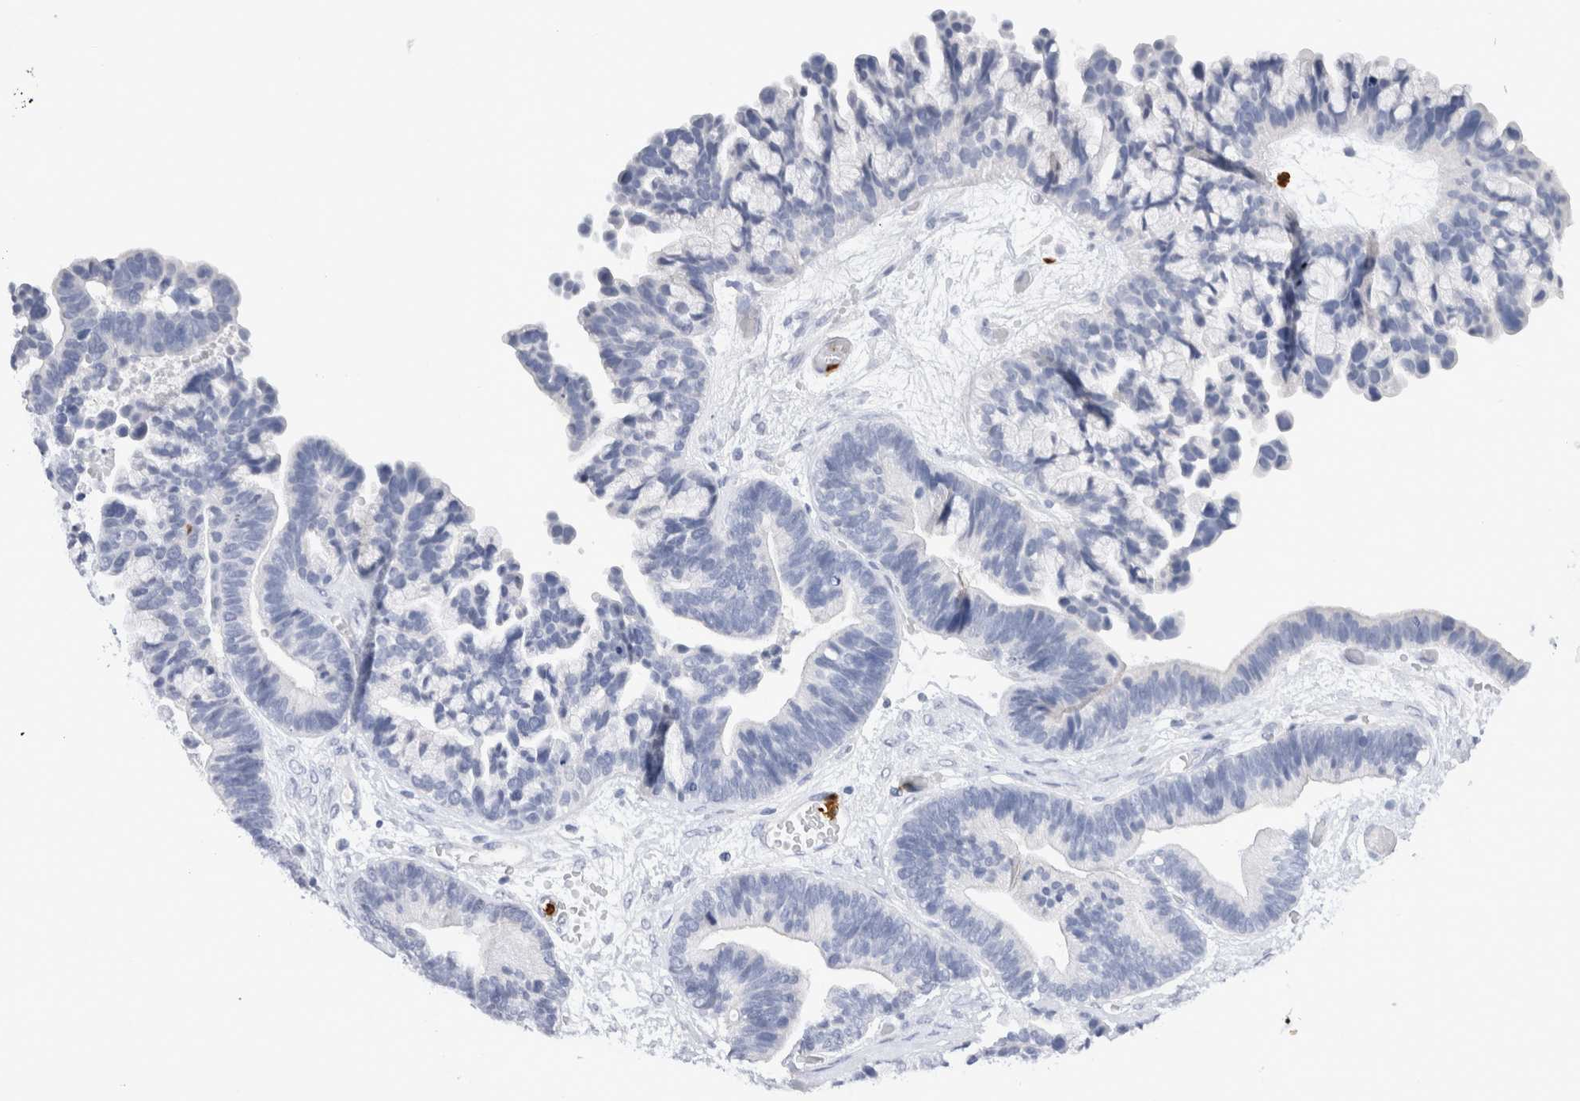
{"staining": {"intensity": "negative", "quantity": "none", "location": "none"}, "tissue": "ovarian cancer", "cell_type": "Tumor cells", "image_type": "cancer", "snomed": [{"axis": "morphology", "description": "Cystadenocarcinoma, serous, NOS"}, {"axis": "topography", "description": "Ovary"}], "caption": "Immunohistochemical staining of ovarian serous cystadenocarcinoma reveals no significant positivity in tumor cells.", "gene": "SLC10A5", "patient": {"sex": "female", "age": 56}}